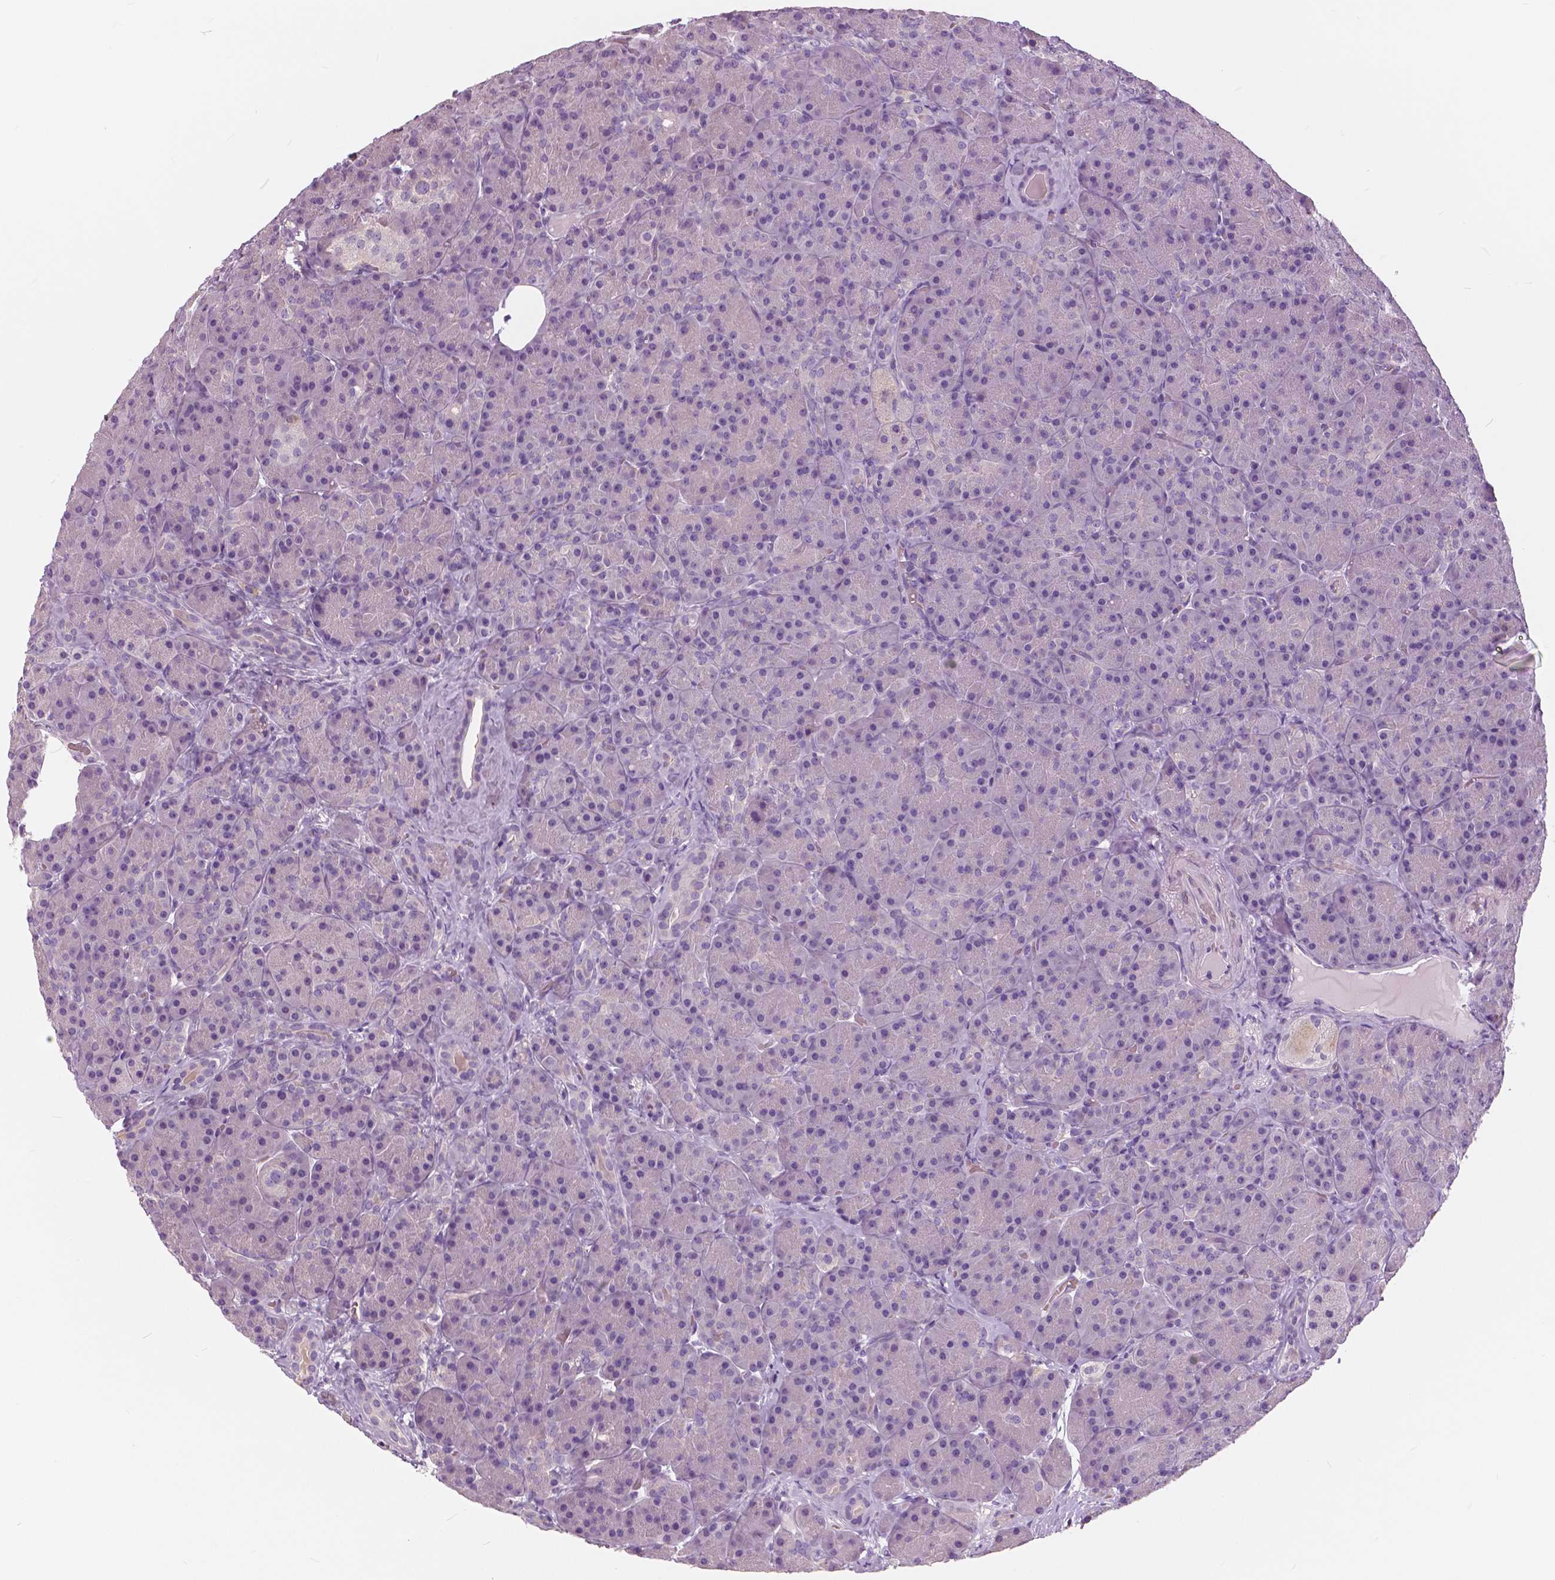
{"staining": {"intensity": "negative", "quantity": "none", "location": "none"}, "tissue": "pancreas", "cell_type": "Exocrine glandular cells", "image_type": "normal", "snomed": [{"axis": "morphology", "description": "Normal tissue, NOS"}, {"axis": "topography", "description": "Pancreas"}], "caption": "This photomicrograph is of normal pancreas stained with IHC to label a protein in brown with the nuclei are counter-stained blue. There is no positivity in exocrine glandular cells.", "gene": "SERPINI1", "patient": {"sex": "male", "age": 57}}